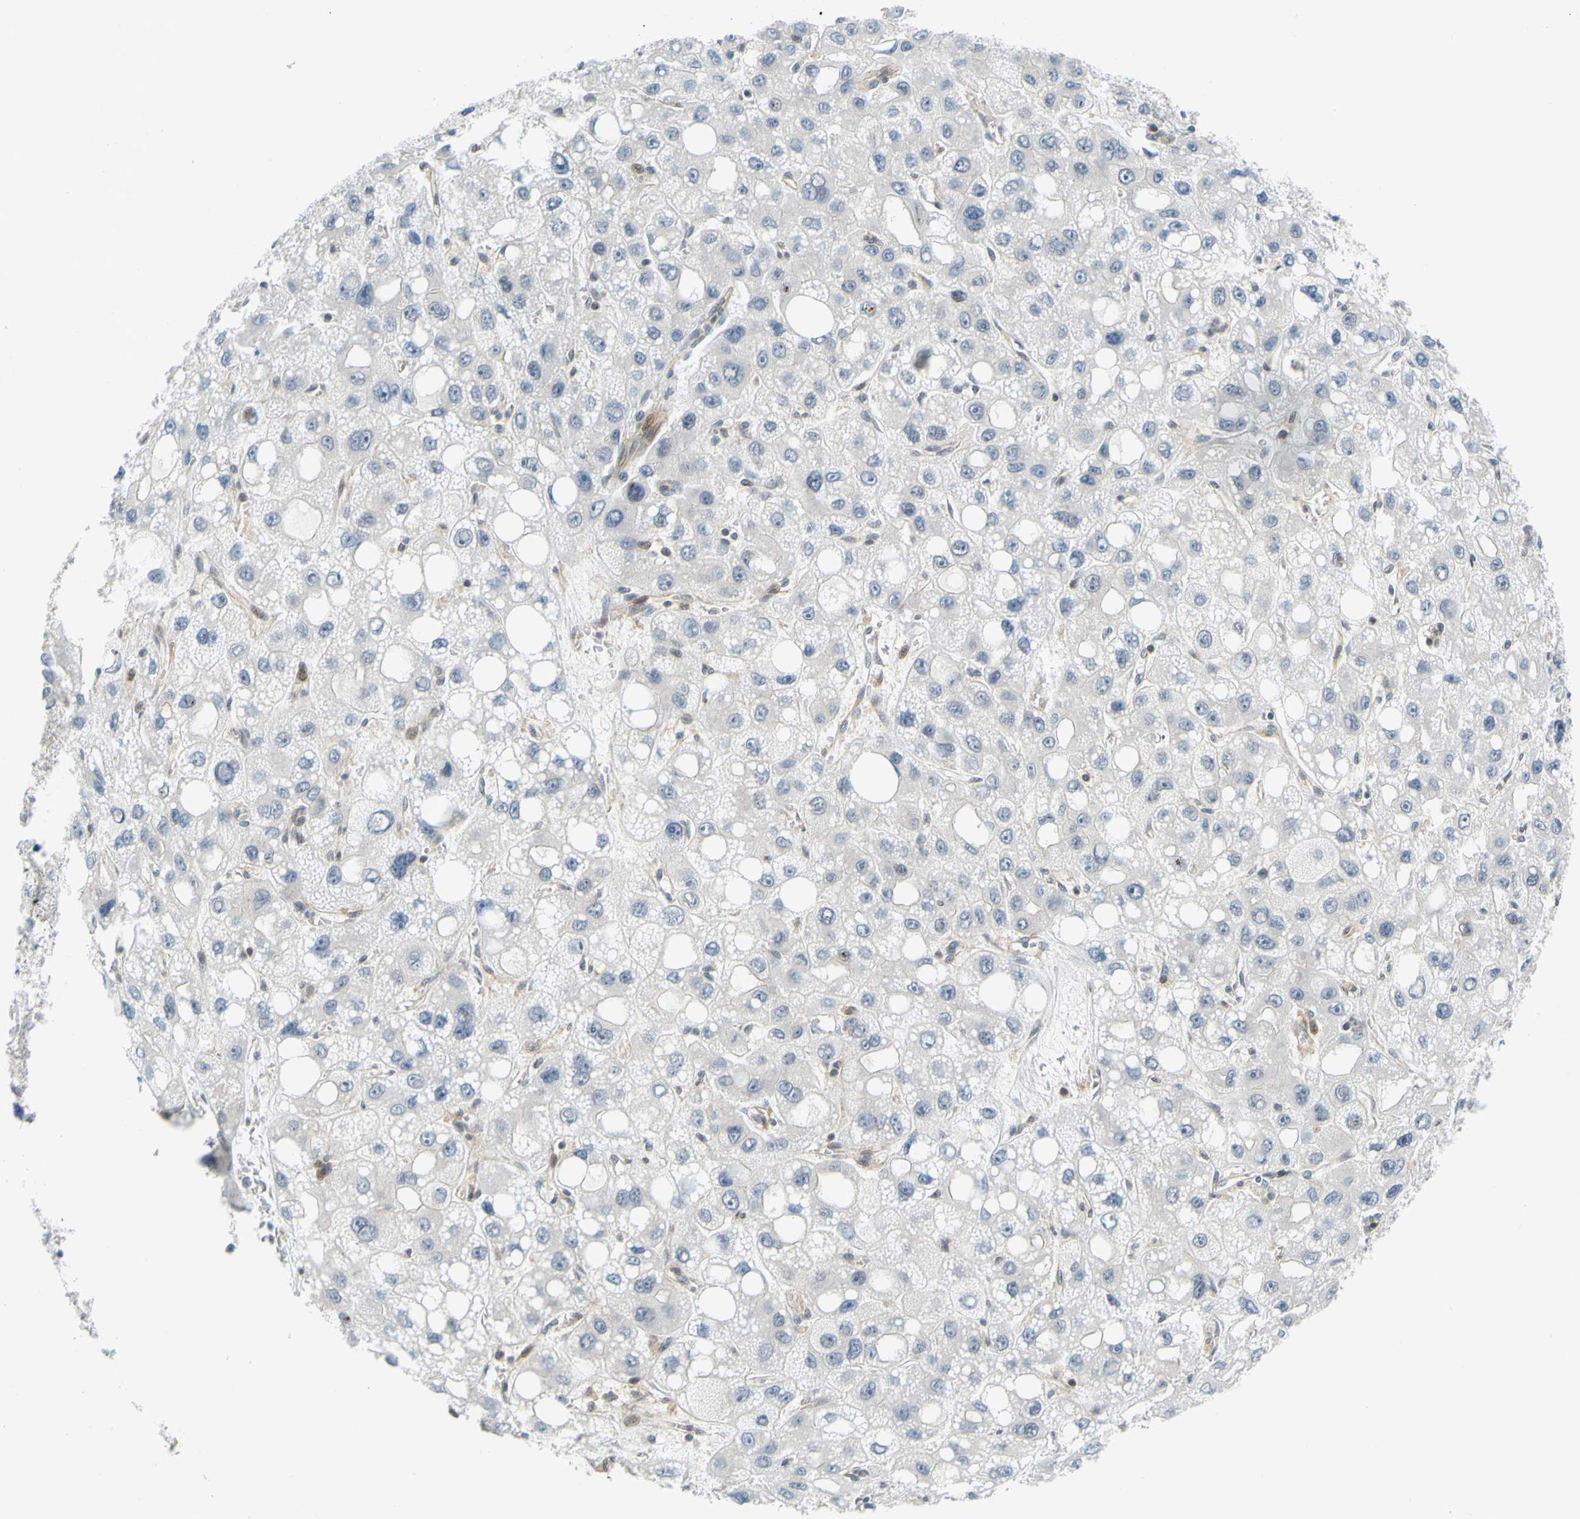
{"staining": {"intensity": "negative", "quantity": "none", "location": "none"}, "tissue": "liver cancer", "cell_type": "Tumor cells", "image_type": "cancer", "snomed": [{"axis": "morphology", "description": "Carcinoma, Hepatocellular, NOS"}, {"axis": "topography", "description": "Liver"}], "caption": "This is a micrograph of IHC staining of hepatocellular carcinoma (liver), which shows no staining in tumor cells. (Stains: DAB immunohistochemistry with hematoxylin counter stain, Microscopy: brightfield microscopy at high magnification).", "gene": "MAPK9", "patient": {"sex": "male", "age": 55}}